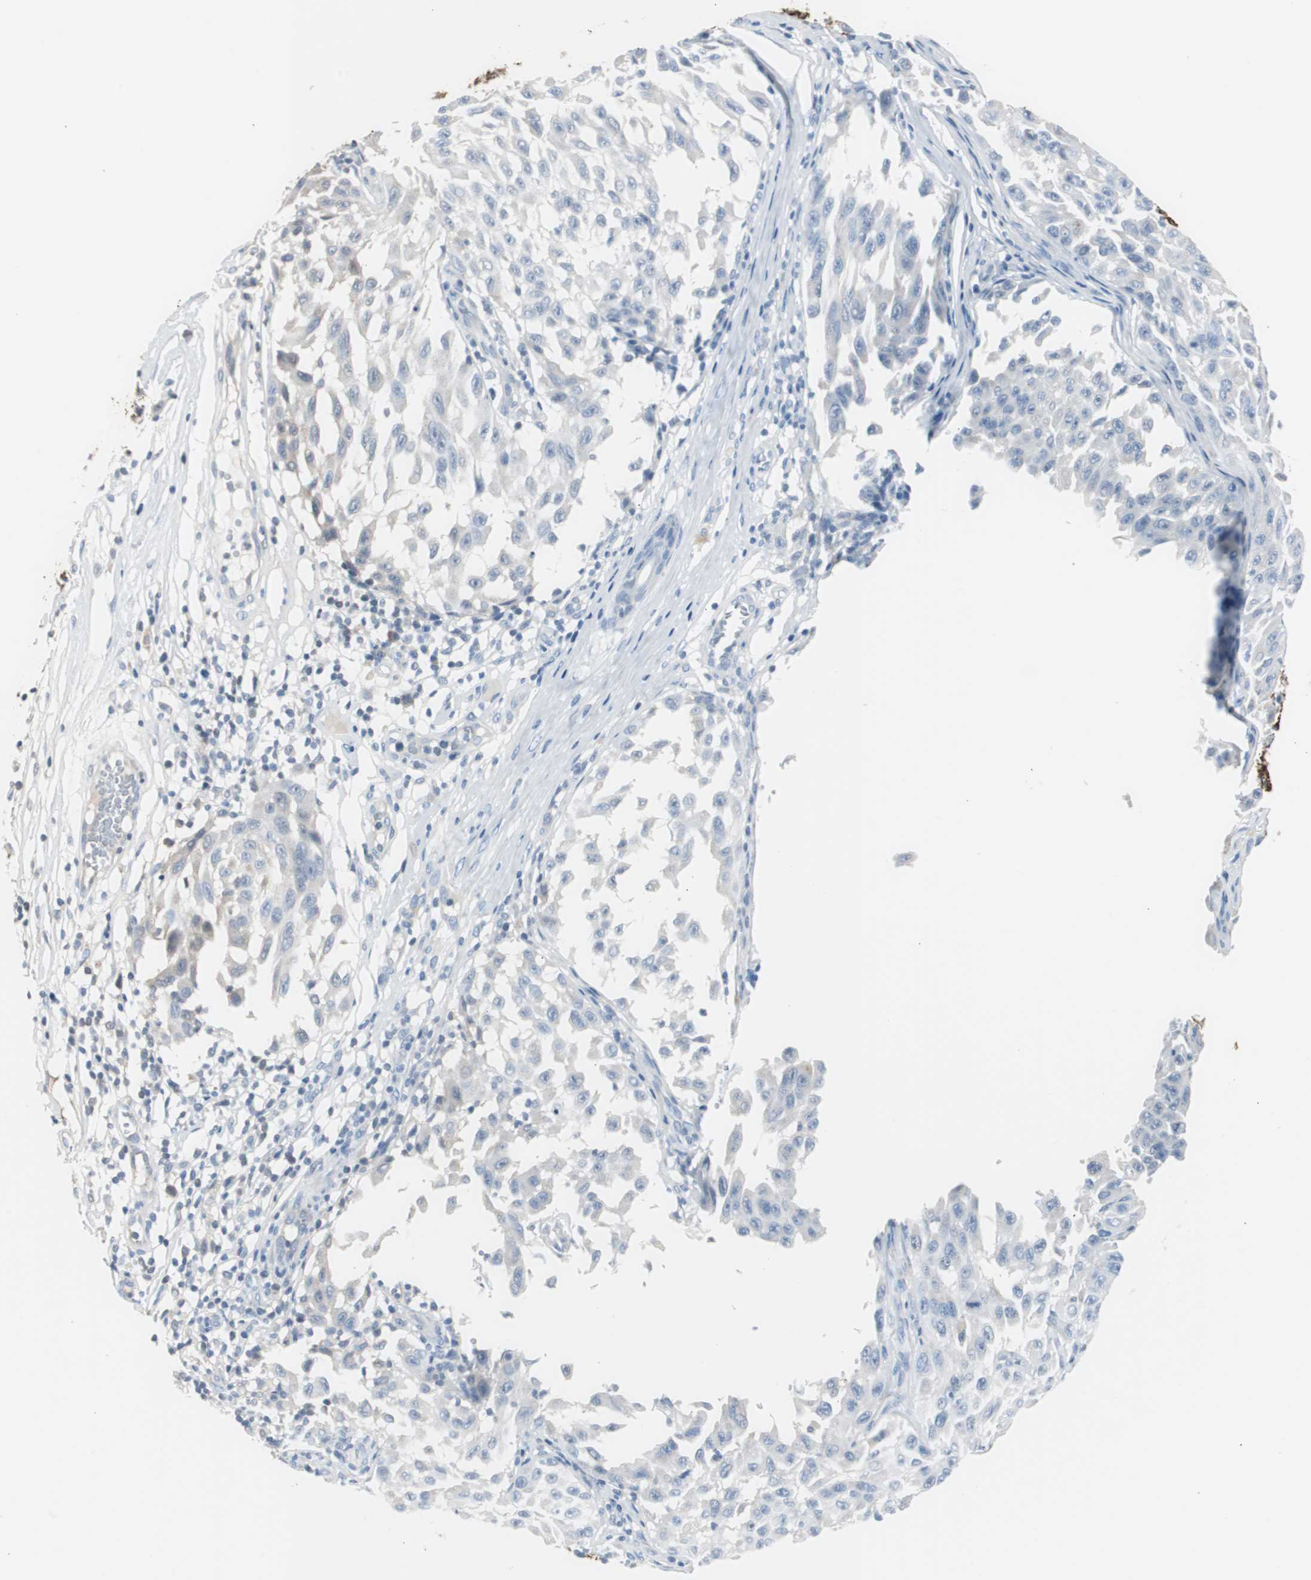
{"staining": {"intensity": "negative", "quantity": "none", "location": "none"}, "tissue": "melanoma", "cell_type": "Tumor cells", "image_type": "cancer", "snomed": [{"axis": "morphology", "description": "Malignant melanoma, NOS"}, {"axis": "topography", "description": "Skin"}], "caption": "IHC photomicrograph of human melanoma stained for a protein (brown), which reveals no expression in tumor cells.", "gene": "S100A7", "patient": {"sex": "male", "age": 30}}